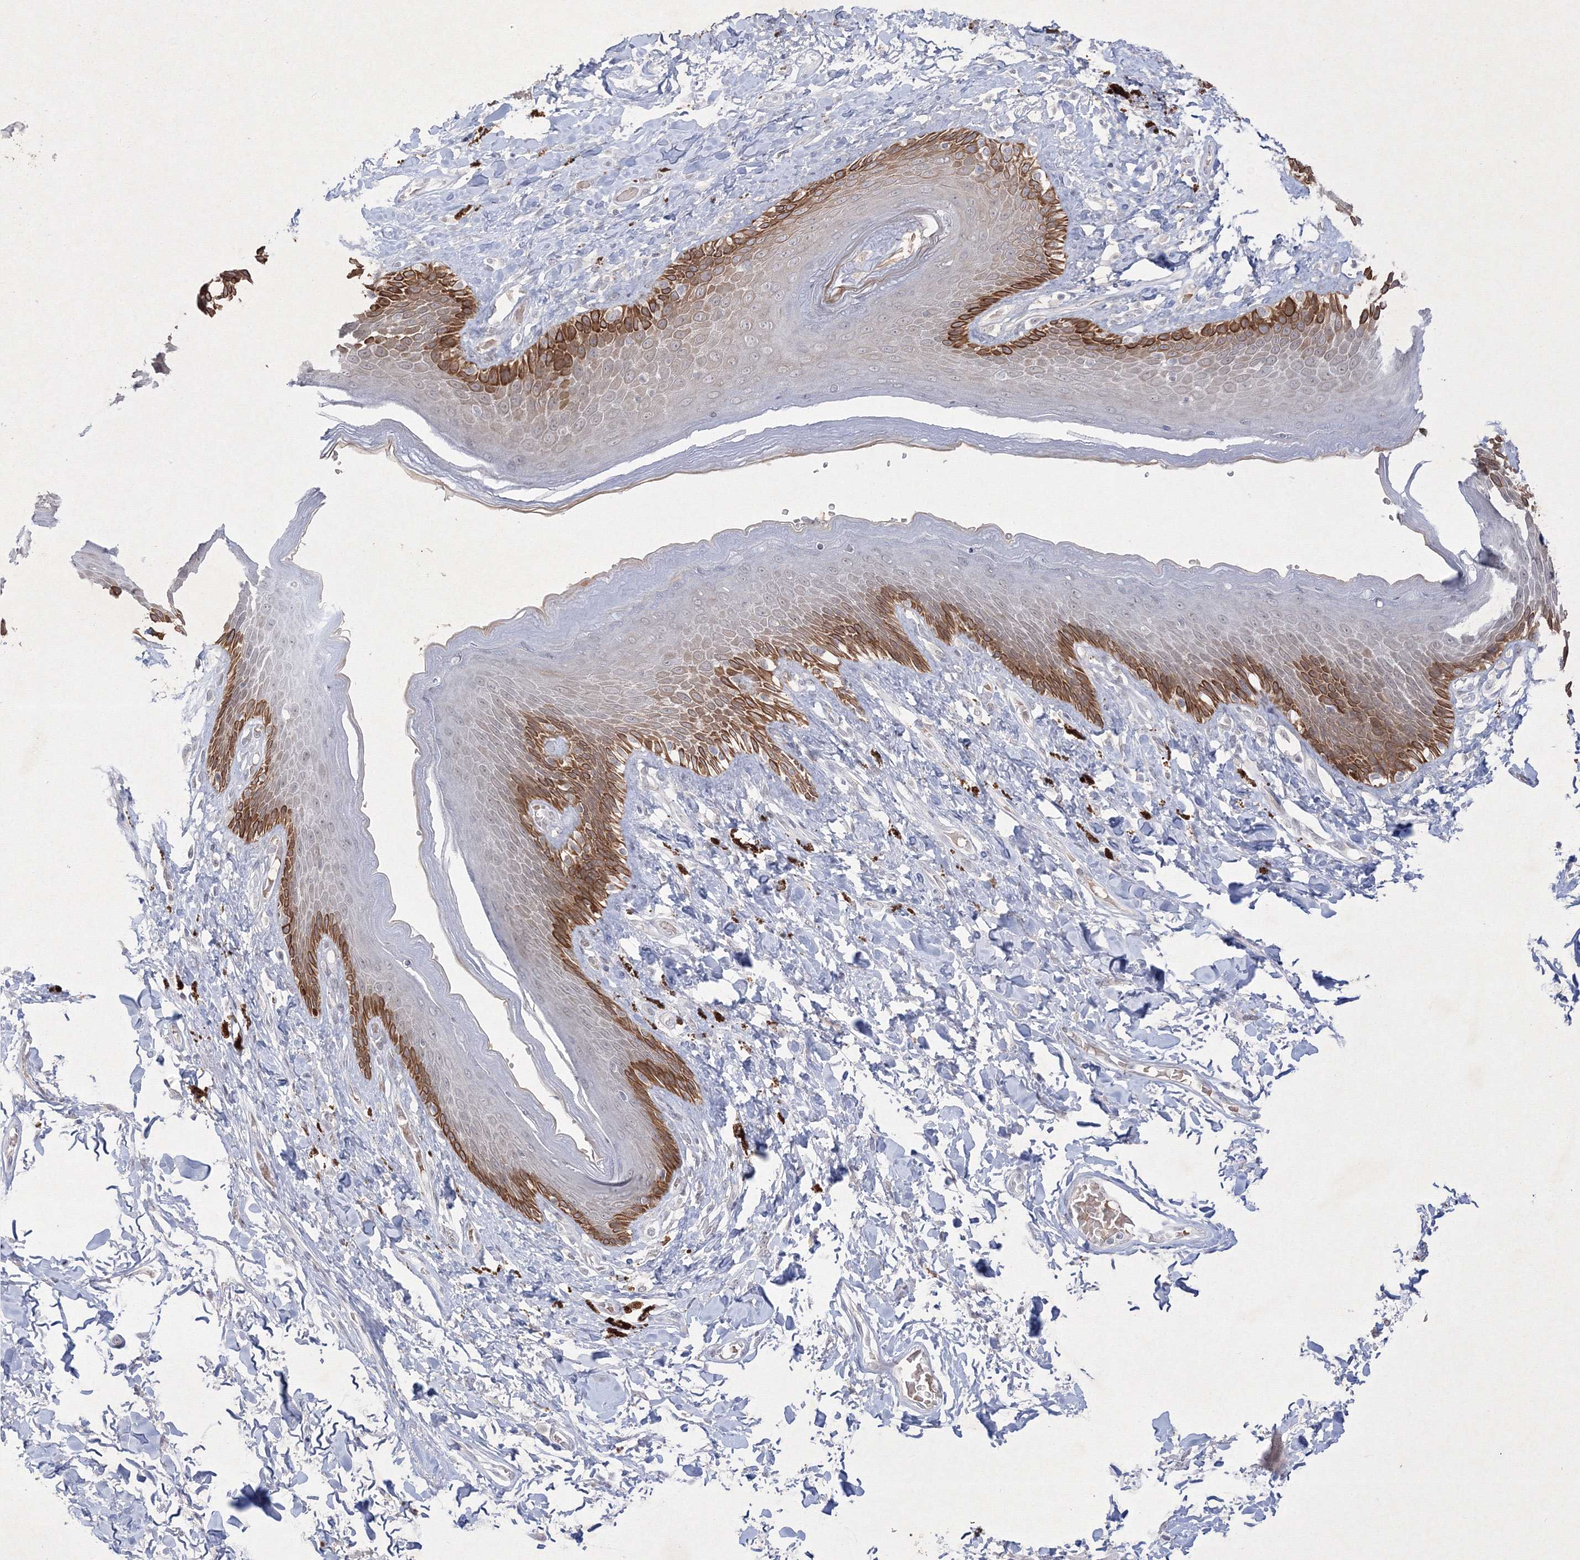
{"staining": {"intensity": "strong", "quantity": "25%-75%", "location": "cytoplasmic/membranous"}, "tissue": "skin", "cell_type": "Epidermal cells", "image_type": "normal", "snomed": [{"axis": "morphology", "description": "Normal tissue, NOS"}, {"axis": "topography", "description": "Anal"}], "caption": "Normal skin was stained to show a protein in brown. There is high levels of strong cytoplasmic/membranous staining in about 25%-75% of epidermal cells. (DAB = brown stain, brightfield microscopy at high magnification).", "gene": "NXPE3", "patient": {"sex": "female", "age": 78}}